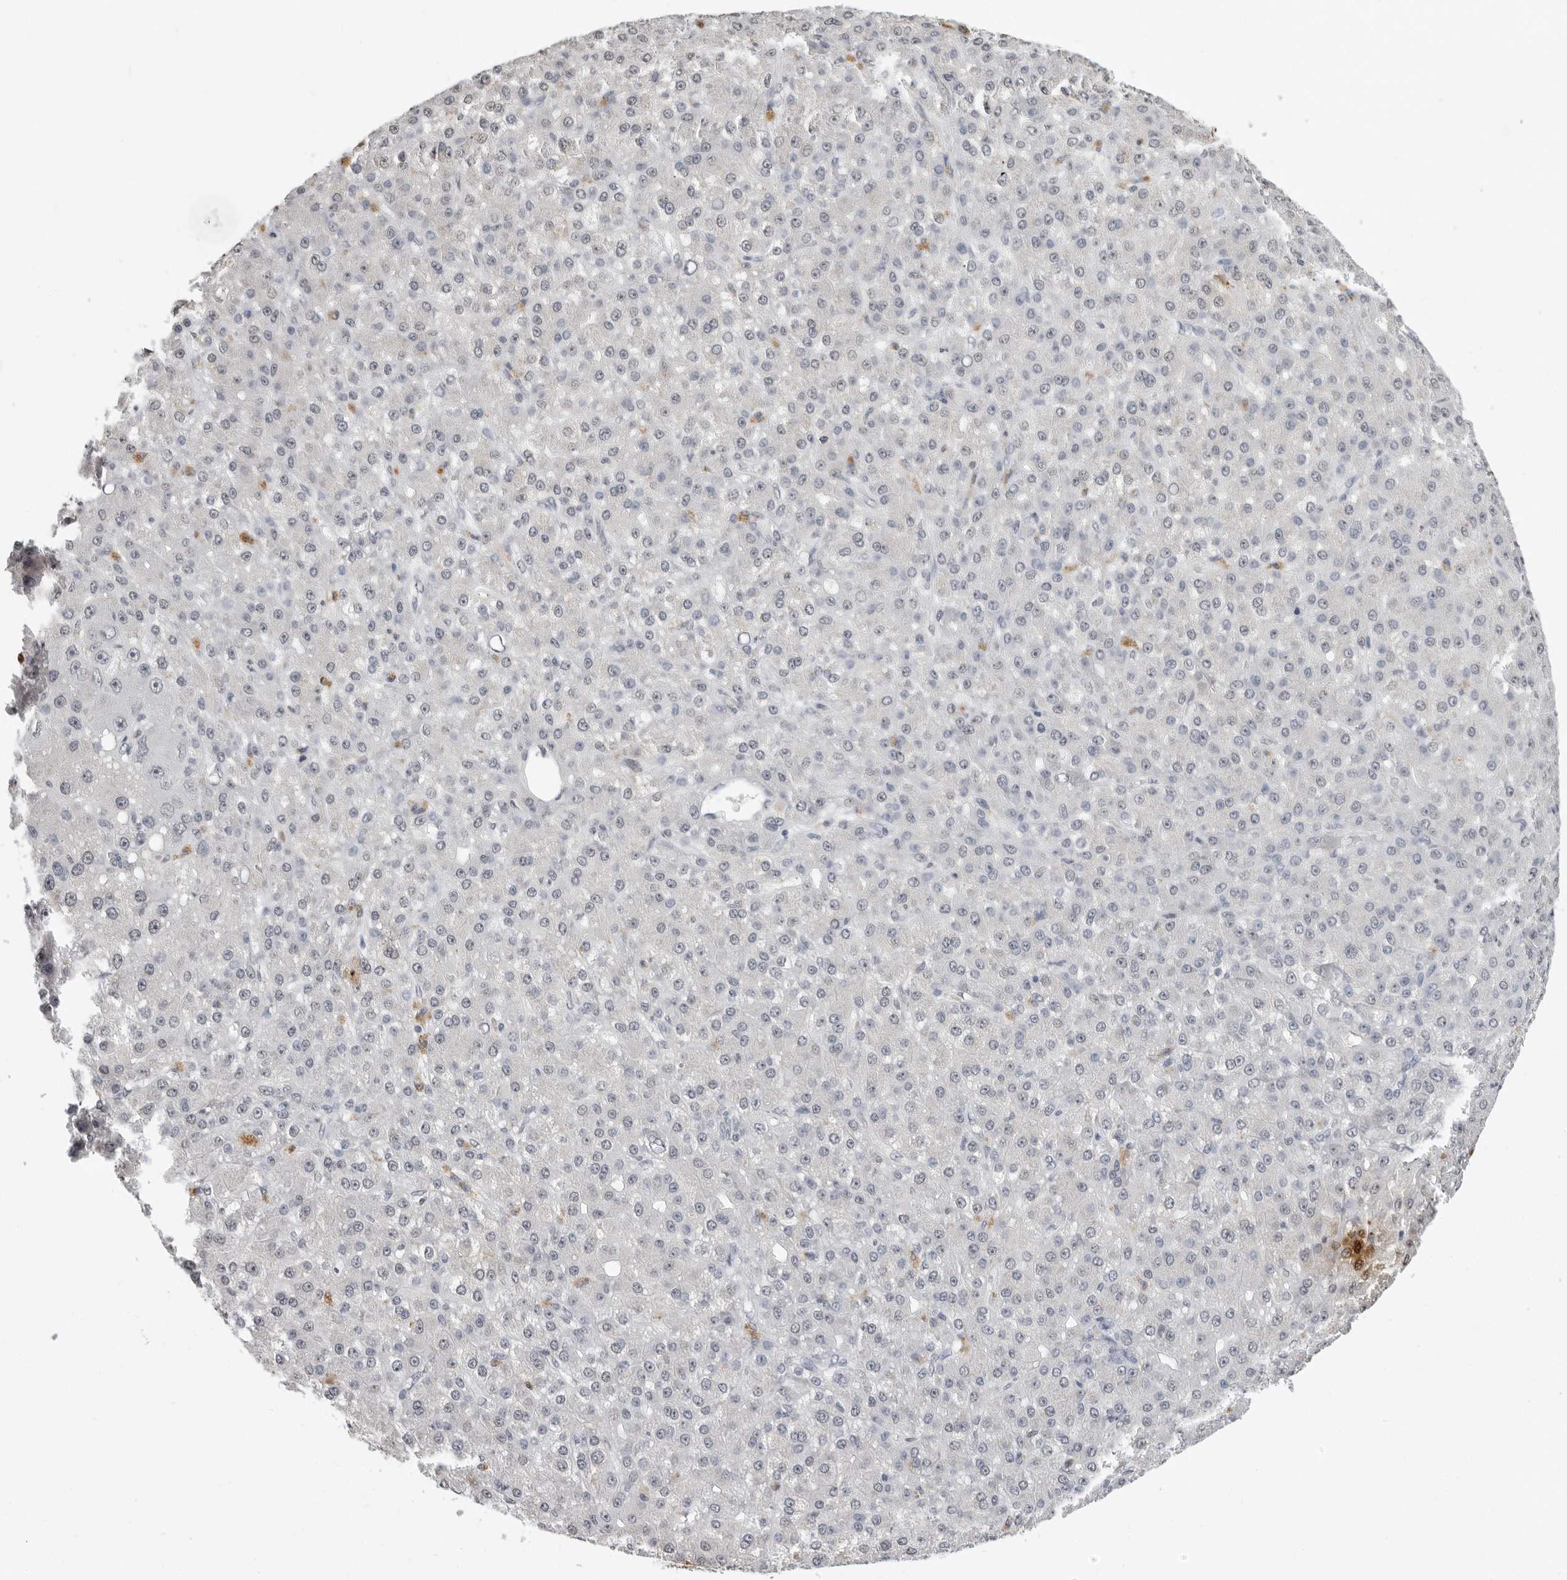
{"staining": {"intensity": "negative", "quantity": "none", "location": "none"}, "tissue": "liver cancer", "cell_type": "Tumor cells", "image_type": "cancer", "snomed": [{"axis": "morphology", "description": "Carcinoma, Hepatocellular, NOS"}, {"axis": "topography", "description": "Liver"}], "caption": "Immunohistochemistry (IHC) of liver cancer reveals no staining in tumor cells.", "gene": "HEPACAM", "patient": {"sex": "male", "age": 67}}